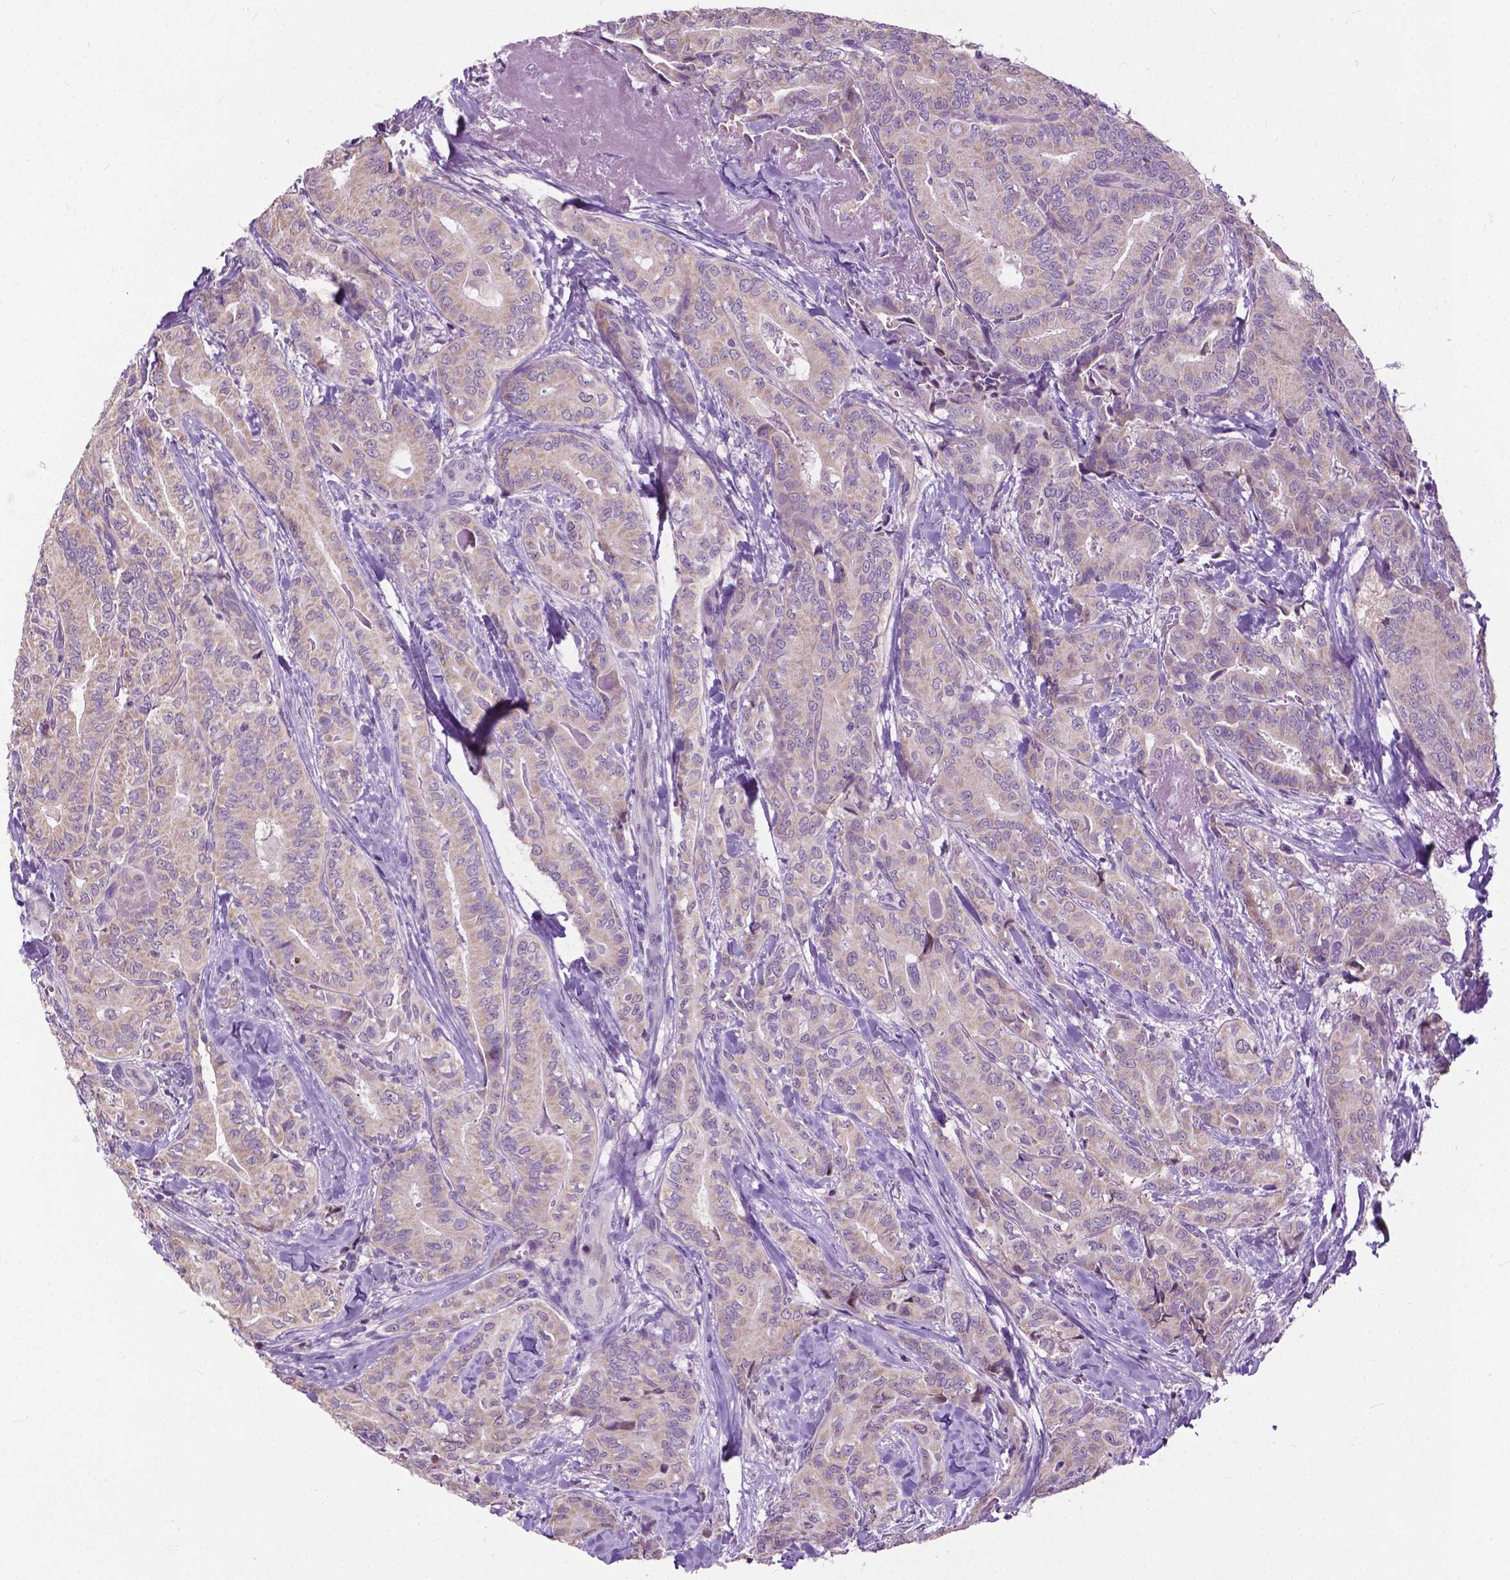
{"staining": {"intensity": "weak", "quantity": "<25%", "location": "cytoplasmic/membranous"}, "tissue": "thyroid cancer", "cell_type": "Tumor cells", "image_type": "cancer", "snomed": [{"axis": "morphology", "description": "Papillary adenocarcinoma, NOS"}, {"axis": "topography", "description": "Thyroid gland"}], "caption": "Thyroid papillary adenocarcinoma was stained to show a protein in brown. There is no significant staining in tumor cells.", "gene": "TTC9B", "patient": {"sex": "male", "age": 61}}